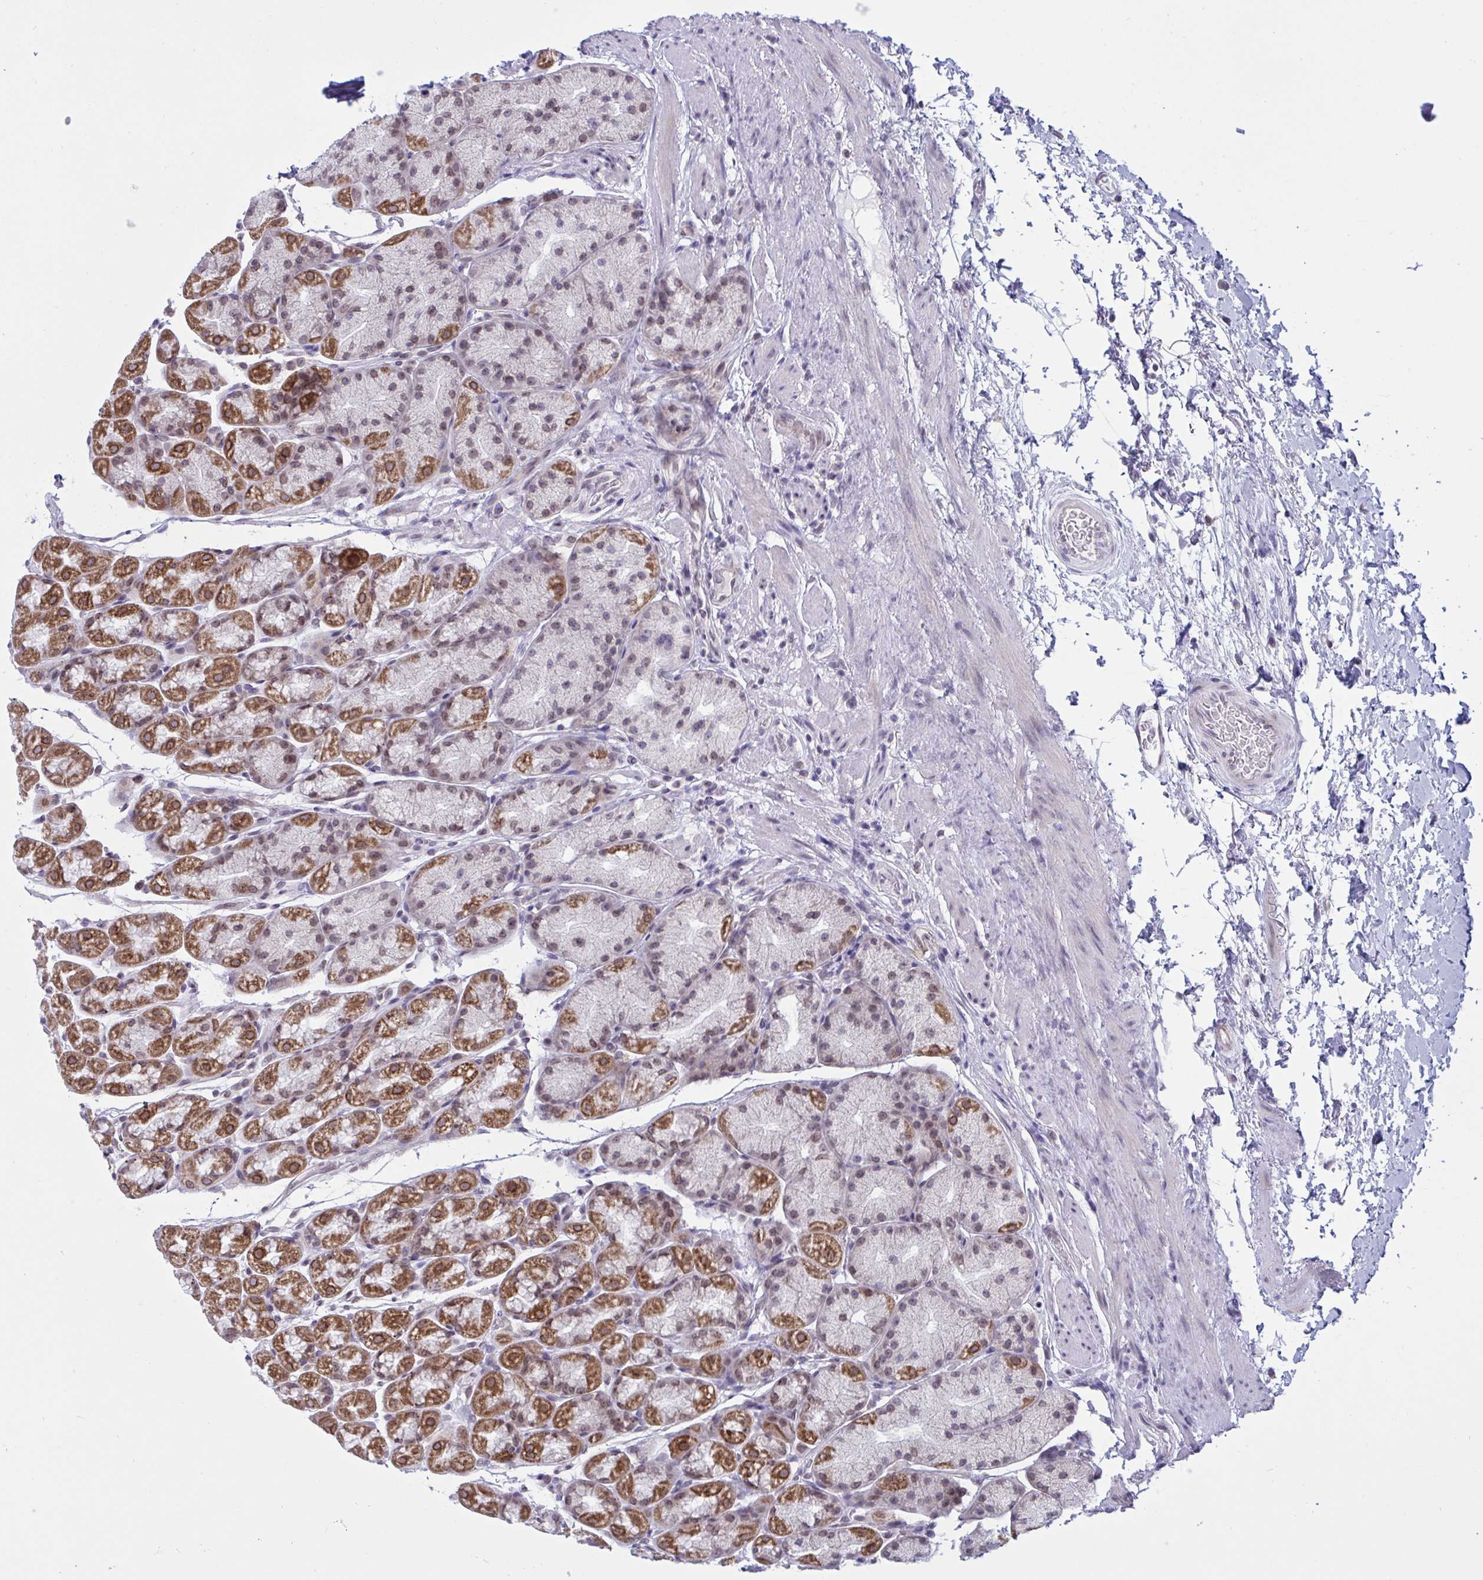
{"staining": {"intensity": "moderate", "quantity": "25%-75%", "location": "cytoplasmic/membranous,nuclear"}, "tissue": "stomach", "cell_type": "Glandular cells", "image_type": "normal", "snomed": [{"axis": "morphology", "description": "Normal tissue, NOS"}, {"axis": "topography", "description": "Stomach, lower"}], "caption": "Stomach was stained to show a protein in brown. There is medium levels of moderate cytoplasmic/membranous,nuclear expression in approximately 25%-75% of glandular cells. (Stains: DAB in brown, nuclei in blue, Microscopy: brightfield microscopy at high magnification).", "gene": "DOCK11", "patient": {"sex": "male", "age": 67}}